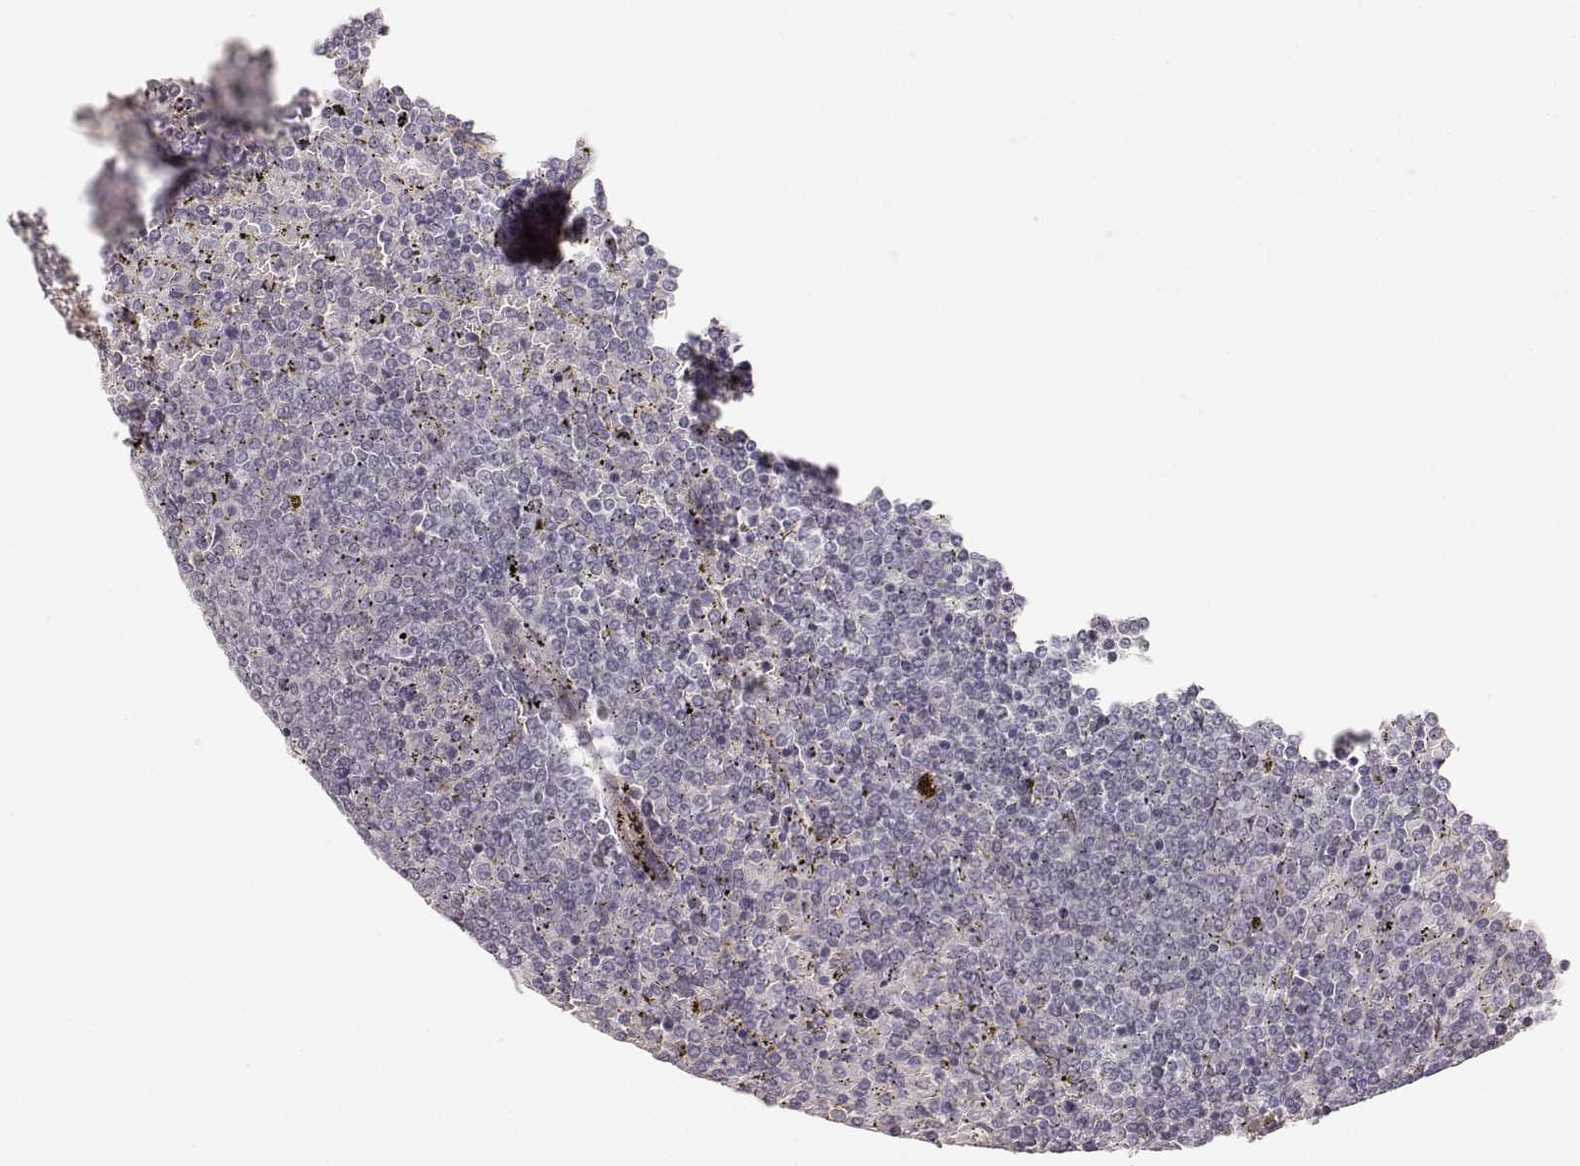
{"staining": {"intensity": "negative", "quantity": "none", "location": "none"}, "tissue": "lymphoma", "cell_type": "Tumor cells", "image_type": "cancer", "snomed": [{"axis": "morphology", "description": "Malignant lymphoma, non-Hodgkin's type, Low grade"}, {"axis": "topography", "description": "Spleen"}], "caption": "Tumor cells show no significant staining in malignant lymphoma, non-Hodgkin's type (low-grade).", "gene": "LAMA4", "patient": {"sex": "female", "age": 77}}